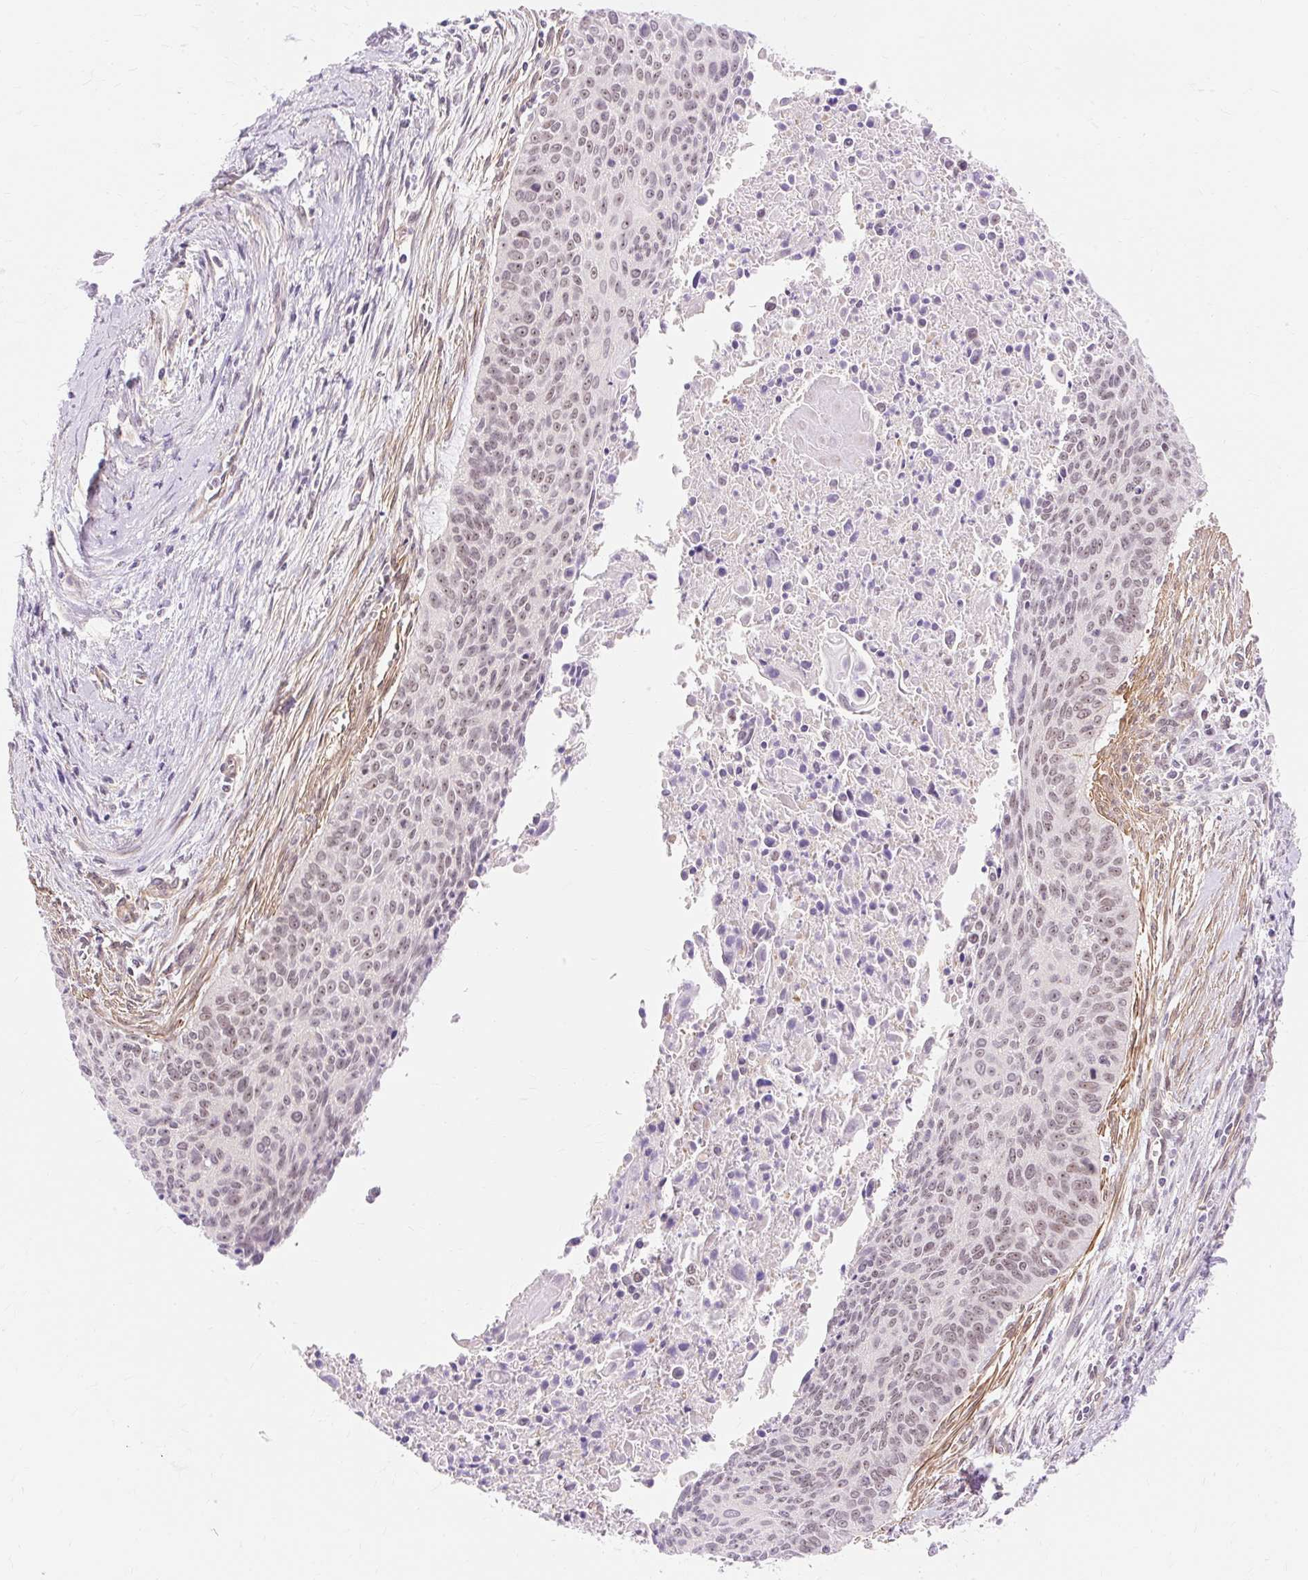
{"staining": {"intensity": "weak", "quantity": "25%-75%", "location": "nuclear"}, "tissue": "cervical cancer", "cell_type": "Tumor cells", "image_type": "cancer", "snomed": [{"axis": "morphology", "description": "Squamous cell carcinoma, NOS"}, {"axis": "topography", "description": "Cervix"}], "caption": "Cervical cancer (squamous cell carcinoma) stained with DAB IHC demonstrates low levels of weak nuclear positivity in about 25%-75% of tumor cells.", "gene": "OBP2A", "patient": {"sex": "female", "age": 55}}